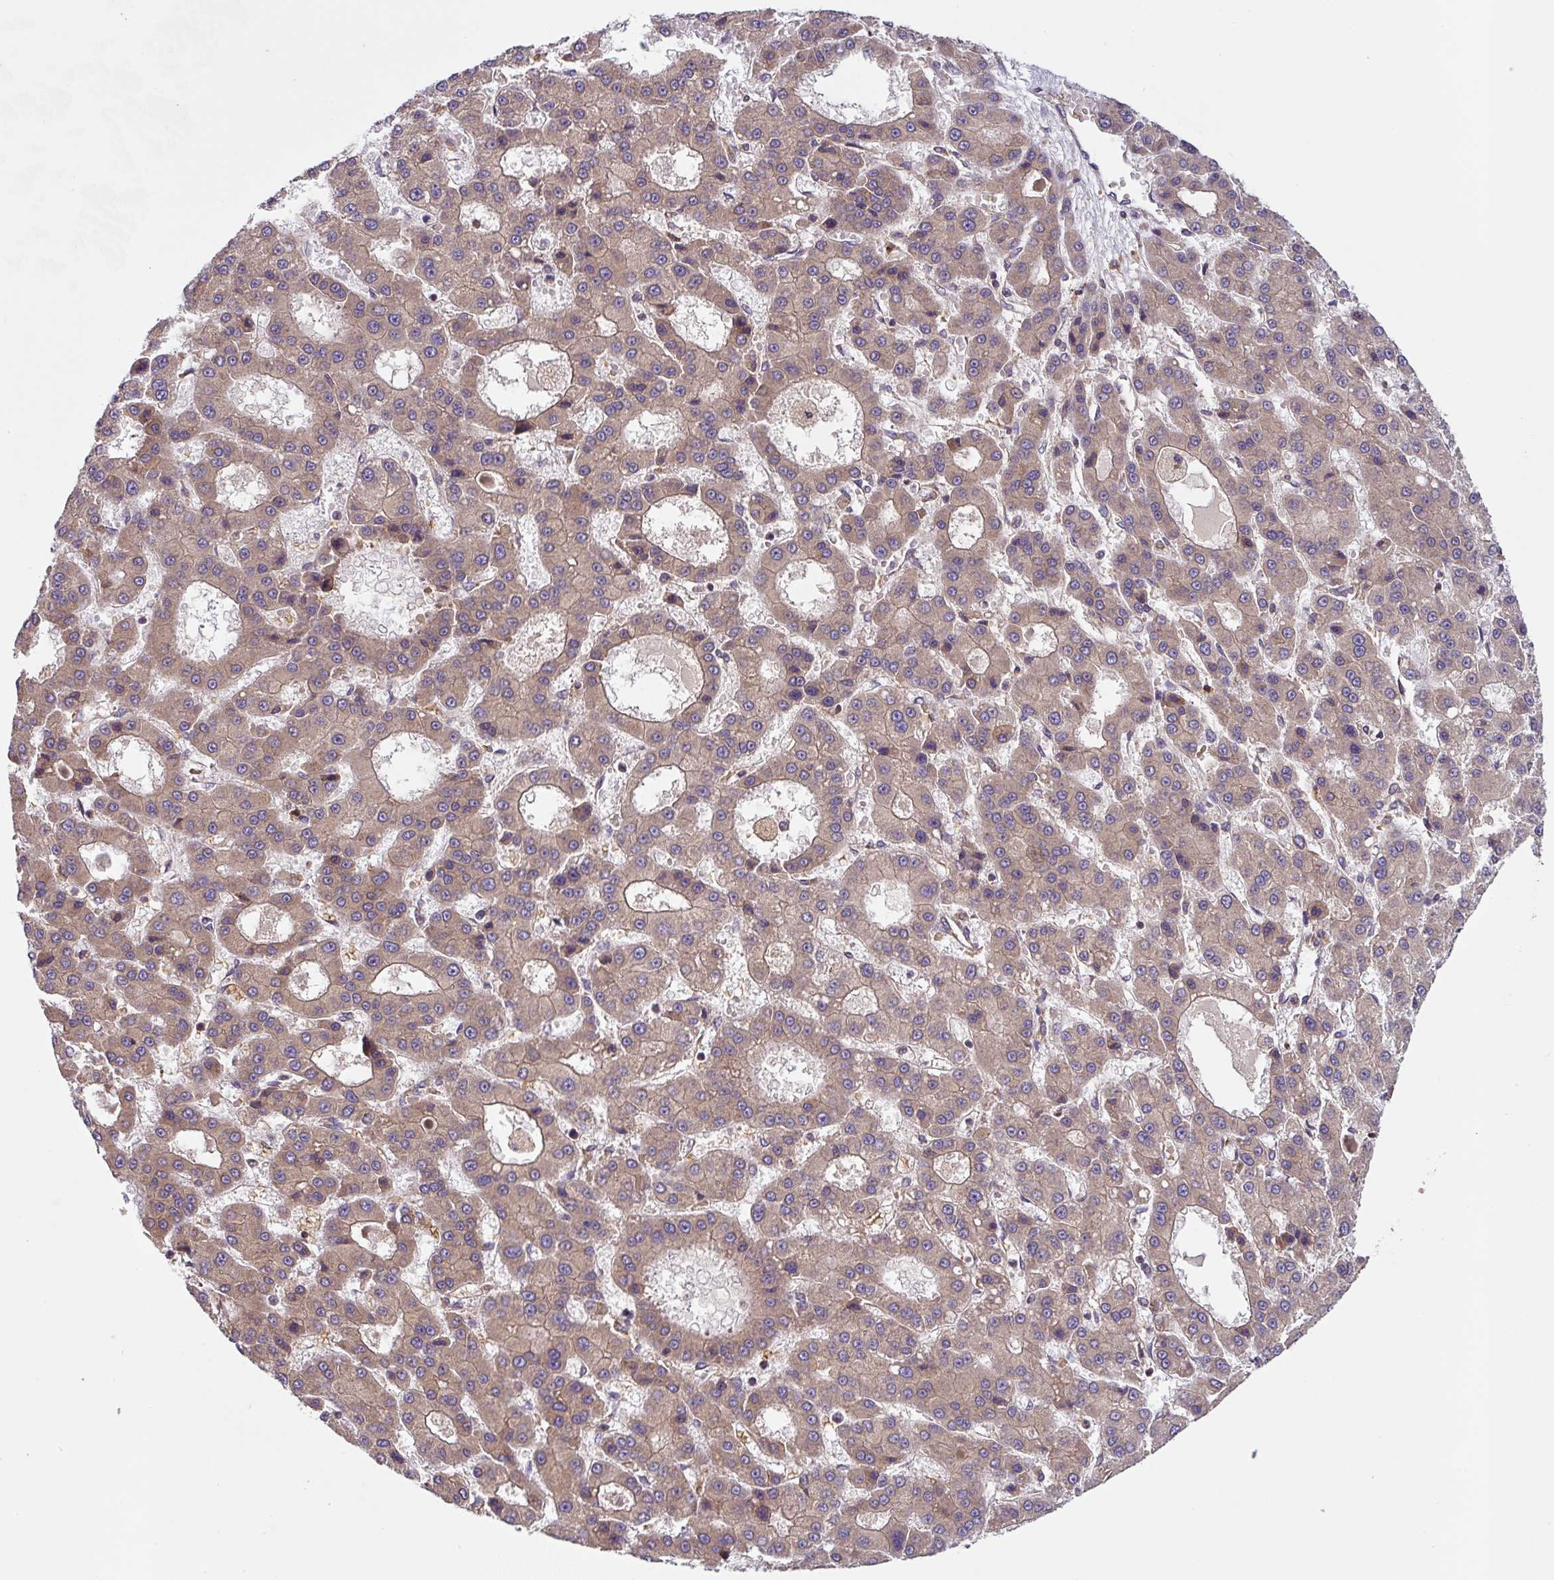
{"staining": {"intensity": "weak", "quantity": ">75%", "location": "cytoplasmic/membranous"}, "tissue": "liver cancer", "cell_type": "Tumor cells", "image_type": "cancer", "snomed": [{"axis": "morphology", "description": "Carcinoma, Hepatocellular, NOS"}, {"axis": "topography", "description": "Liver"}], "caption": "Brown immunohistochemical staining in liver cancer (hepatocellular carcinoma) exhibits weak cytoplasmic/membranous expression in about >75% of tumor cells.", "gene": "APOBEC3D", "patient": {"sex": "male", "age": 70}}